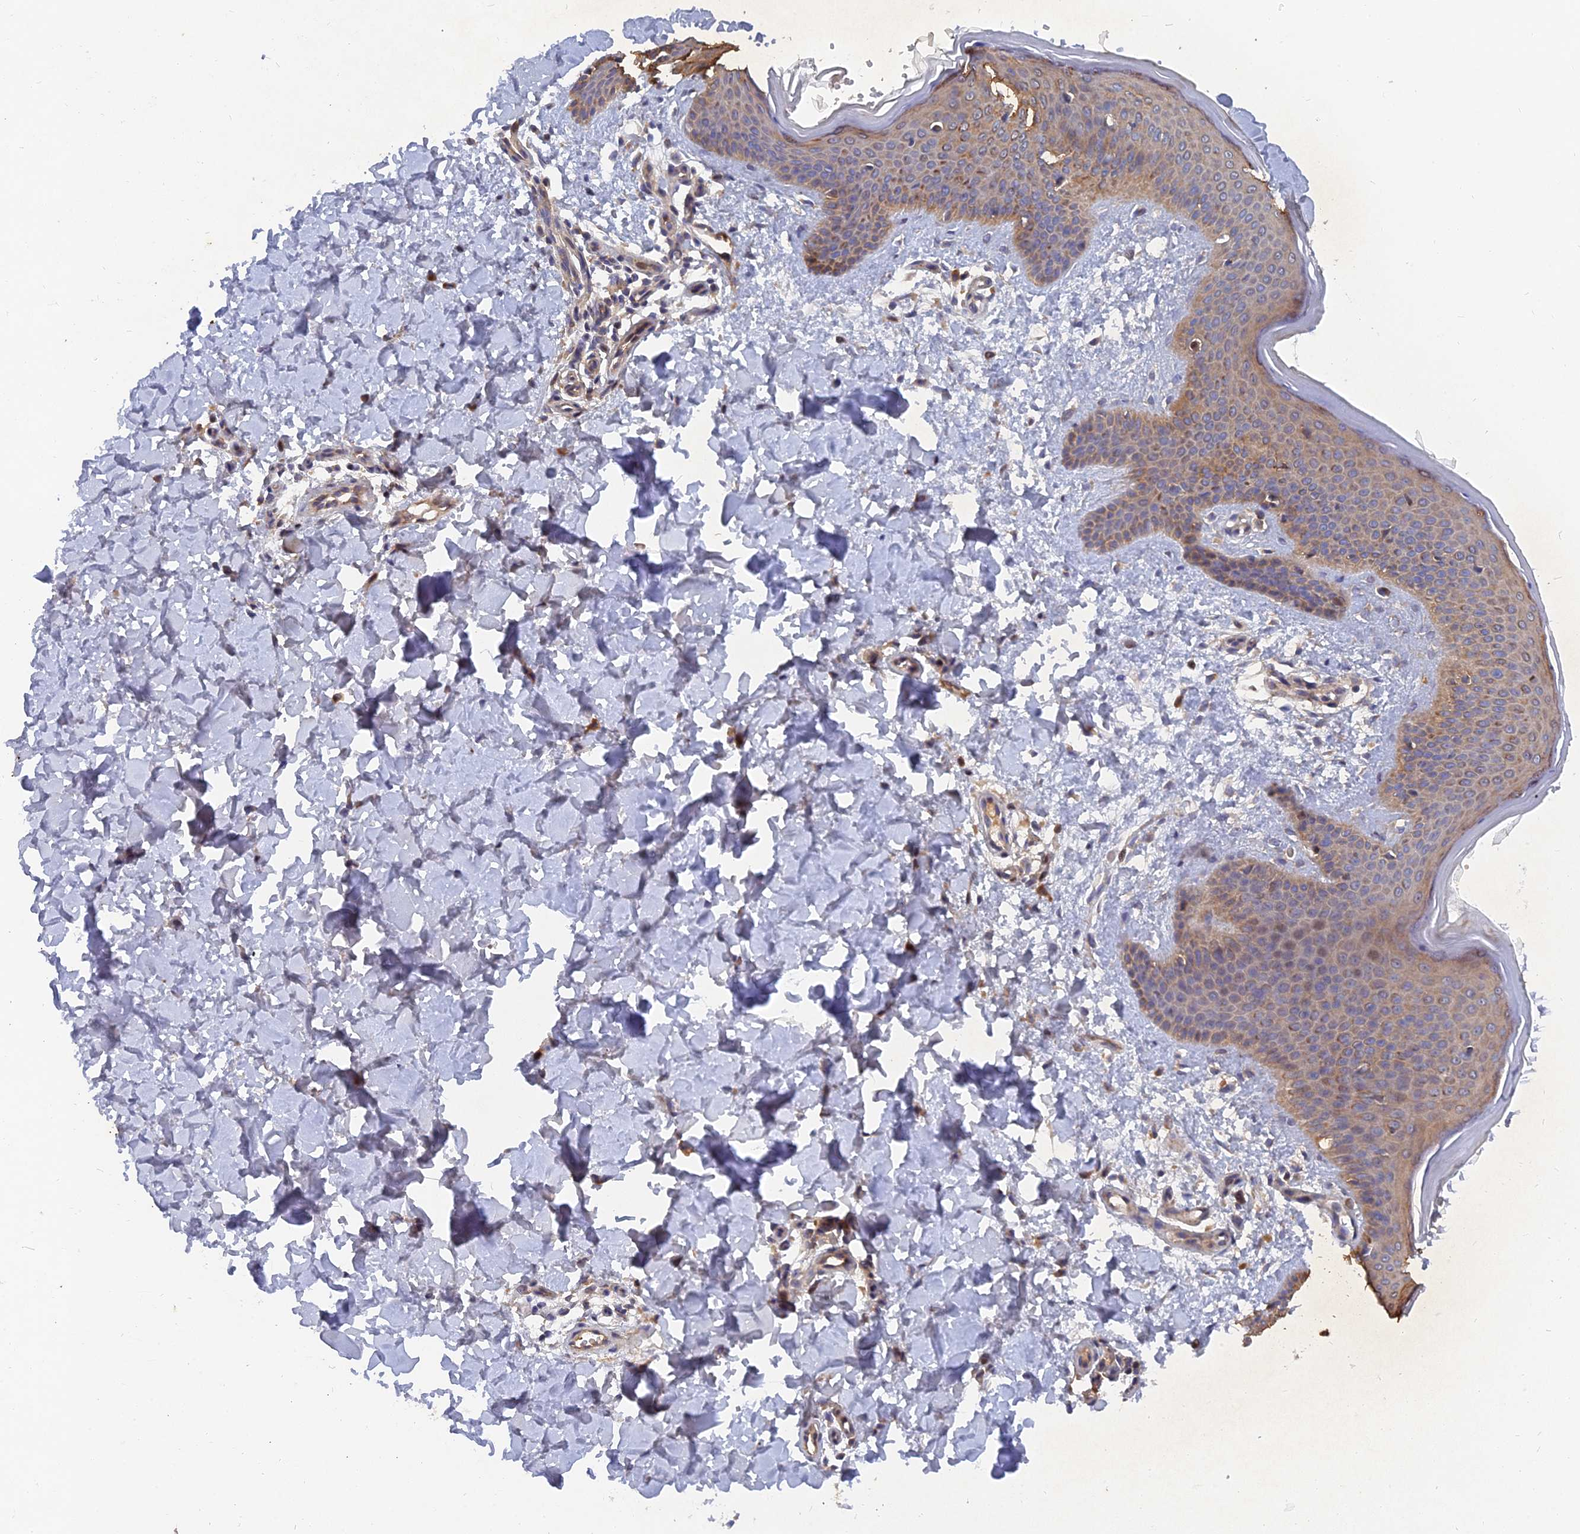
{"staining": {"intensity": "negative", "quantity": "none", "location": "none"}, "tissue": "skin", "cell_type": "Fibroblasts", "image_type": "normal", "snomed": [{"axis": "morphology", "description": "Normal tissue, NOS"}, {"axis": "topography", "description": "Skin"}], "caption": "Histopathology image shows no protein staining in fibroblasts of normal skin.", "gene": "SLC38A11", "patient": {"sex": "male", "age": 36}}